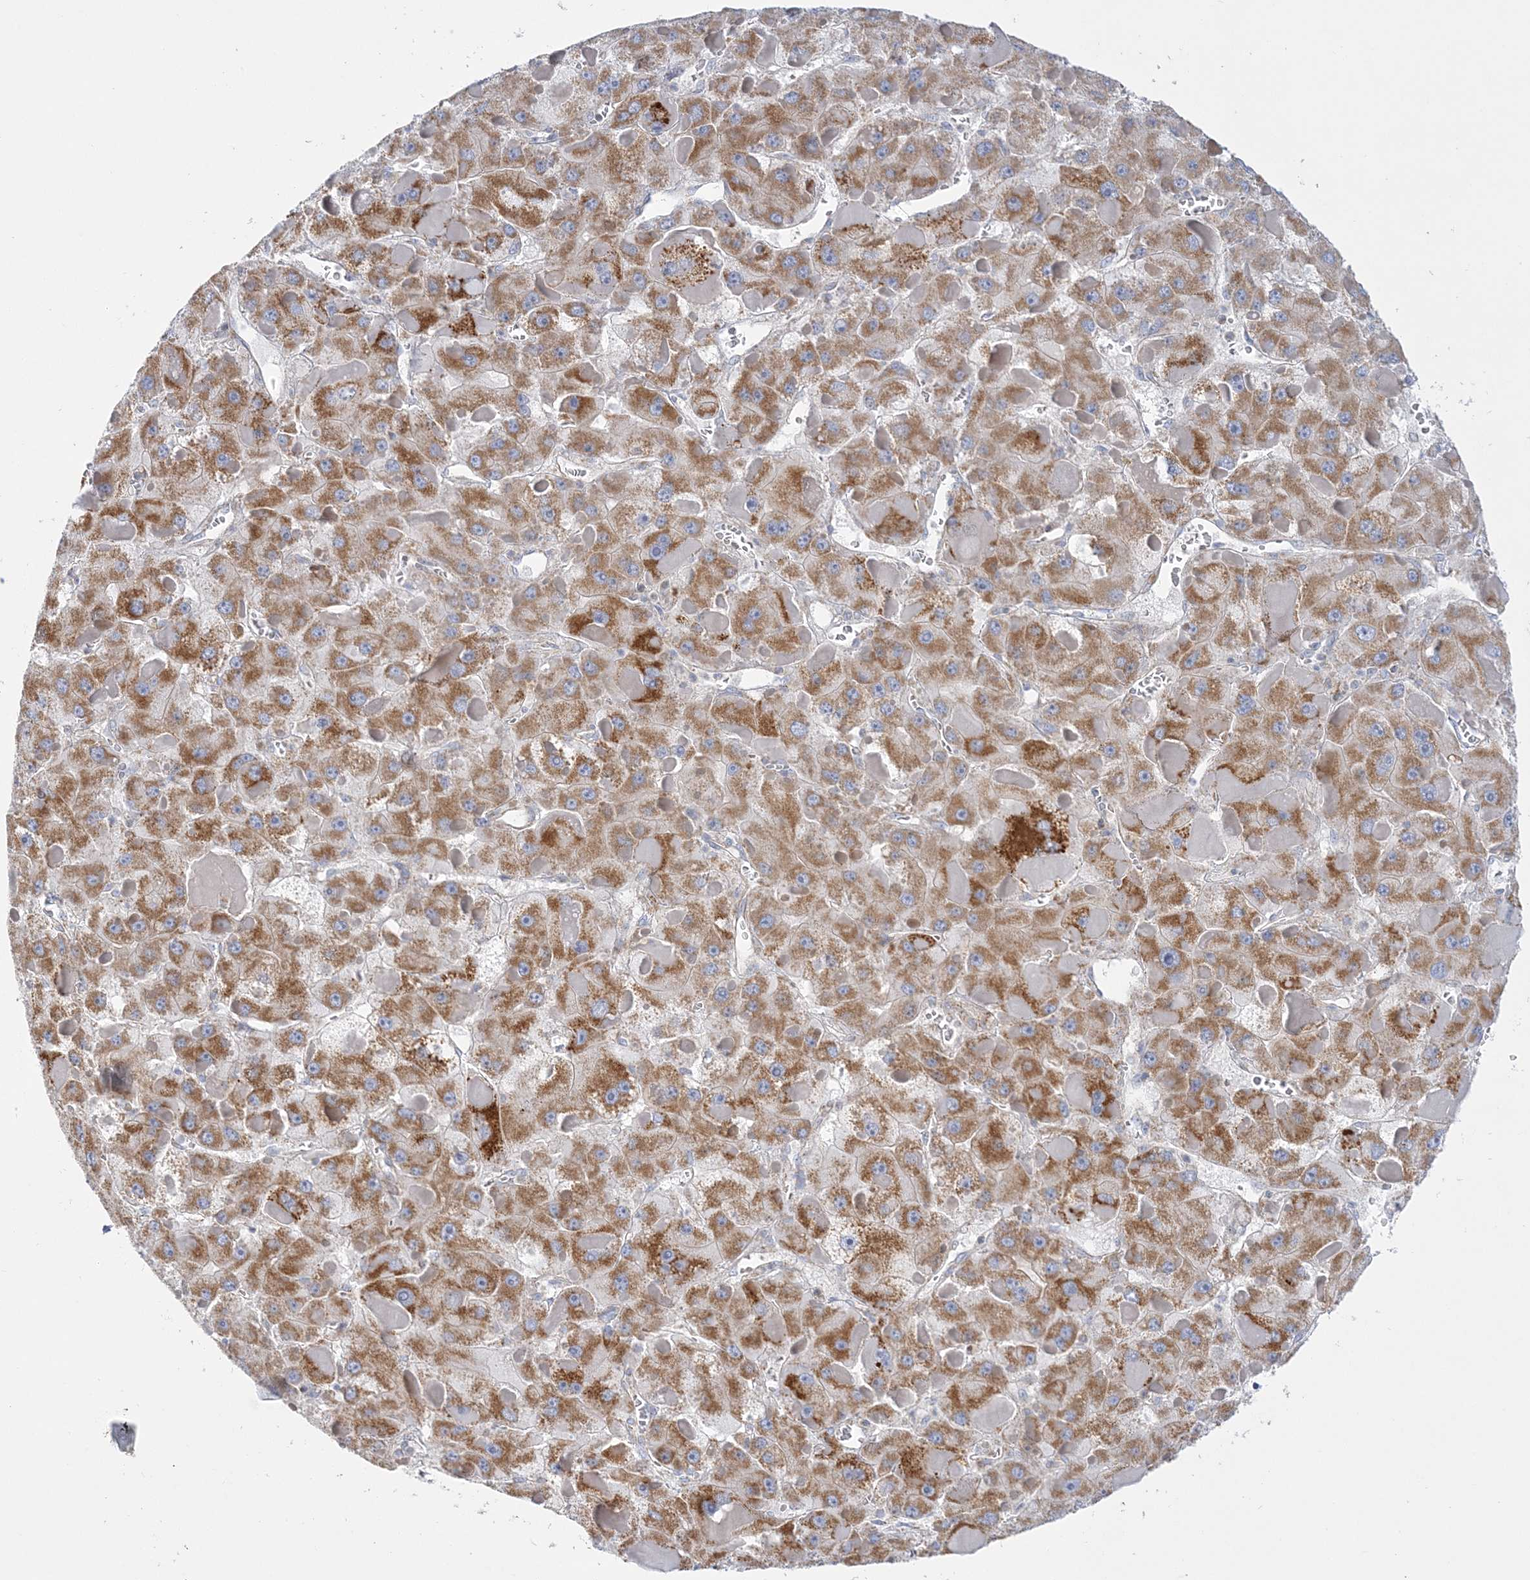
{"staining": {"intensity": "moderate", "quantity": ">75%", "location": "cytoplasmic/membranous"}, "tissue": "liver cancer", "cell_type": "Tumor cells", "image_type": "cancer", "snomed": [{"axis": "morphology", "description": "Carcinoma, Hepatocellular, NOS"}, {"axis": "topography", "description": "Liver"}], "caption": "Hepatocellular carcinoma (liver) was stained to show a protein in brown. There is medium levels of moderate cytoplasmic/membranous staining in about >75% of tumor cells. (DAB (3,3'-diaminobenzidine) IHC, brown staining for protein, blue staining for nuclei).", "gene": "TBC1D14", "patient": {"sex": "female", "age": 73}}